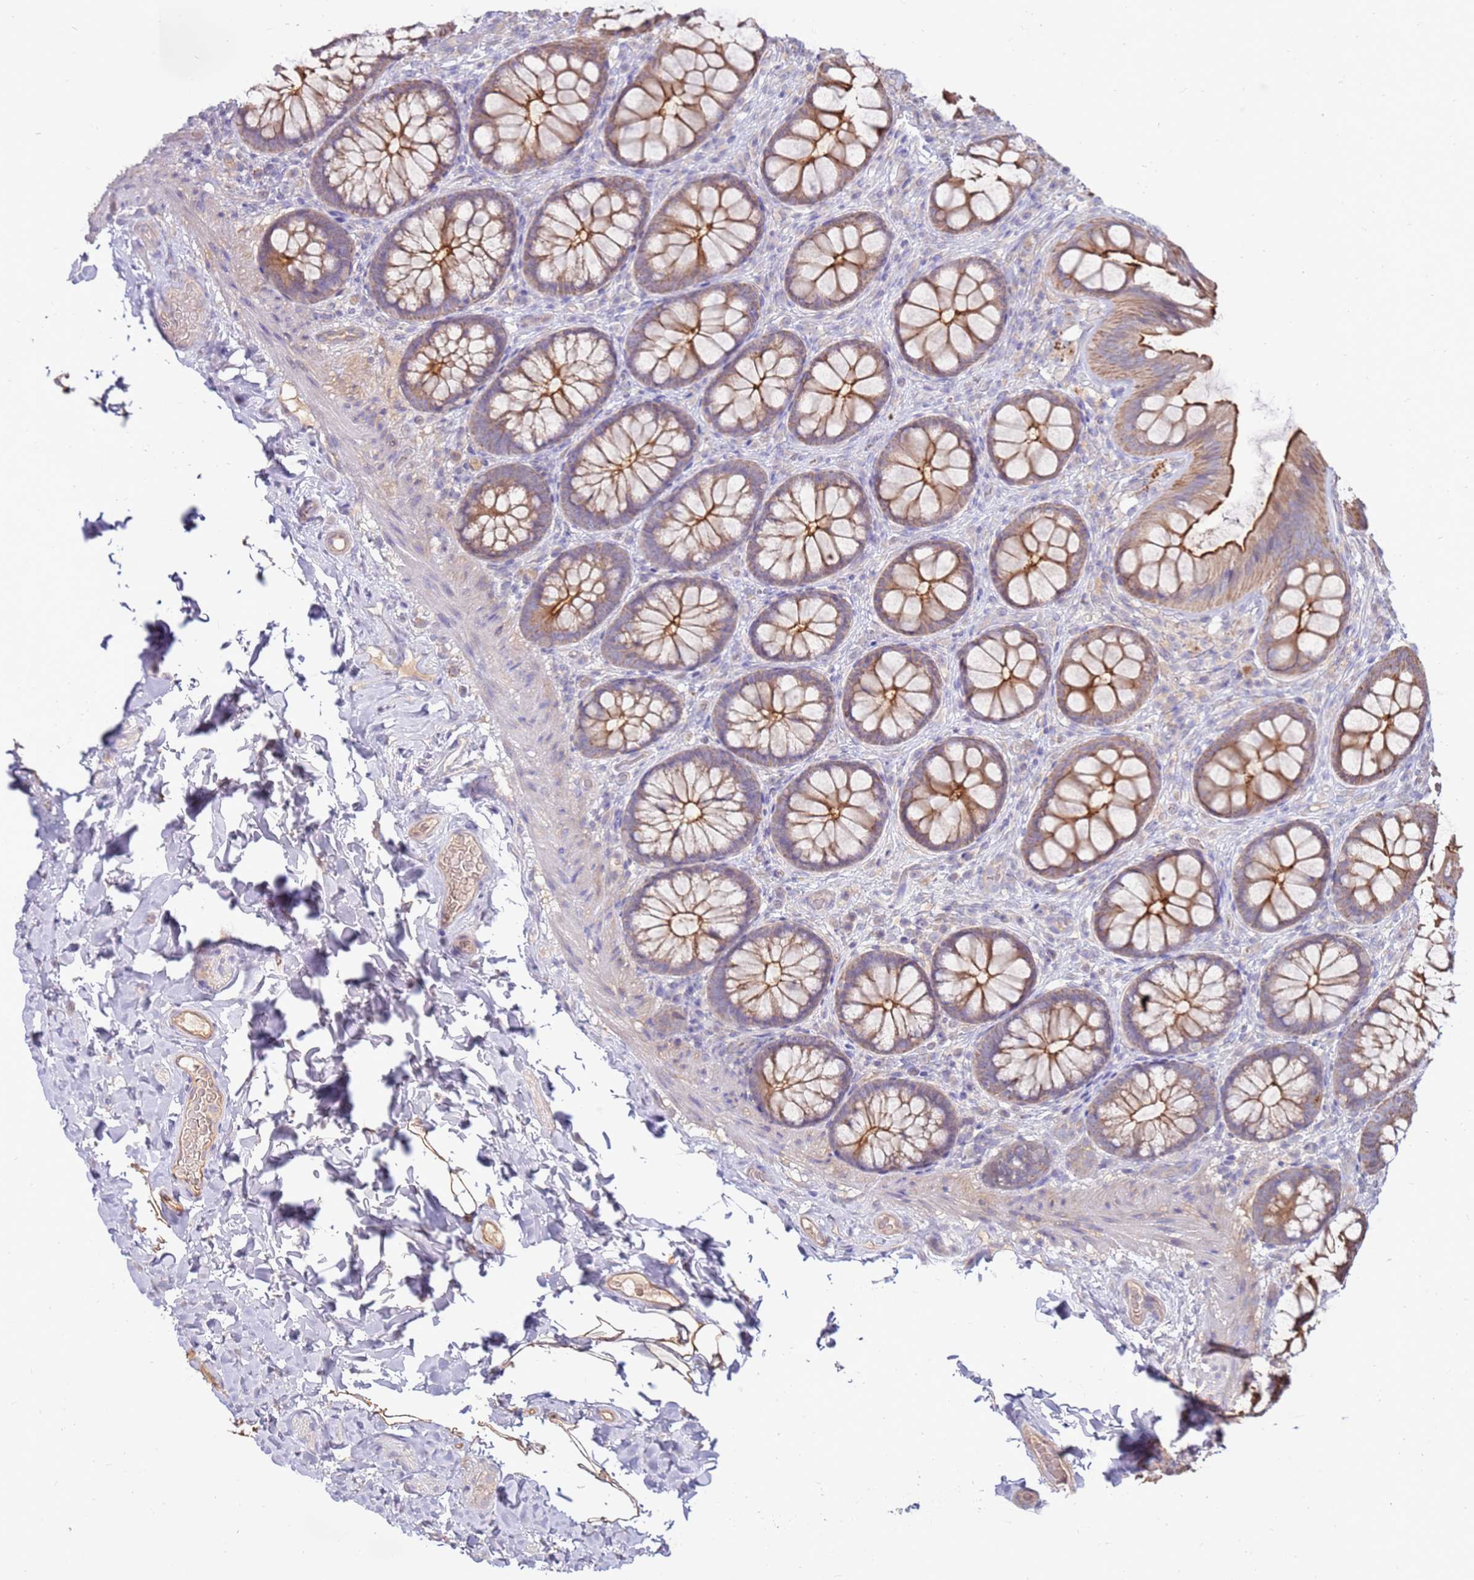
{"staining": {"intensity": "moderate", "quantity": ">75%", "location": "cytoplasmic/membranous"}, "tissue": "colon", "cell_type": "Endothelial cells", "image_type": "normal", "snomed": [{"axis": "morphology", "description": "Normal tissue, NOS"}, {"axis": "topography", "description": "Colon"}], "caption": "Protein staining by IHC shows moderate cytoplasmic/membranous expression in about >75% of endothelial cells in benign colon.", "gene": "SLC44A4", "patient": {"sex": "male", "age": 46}}